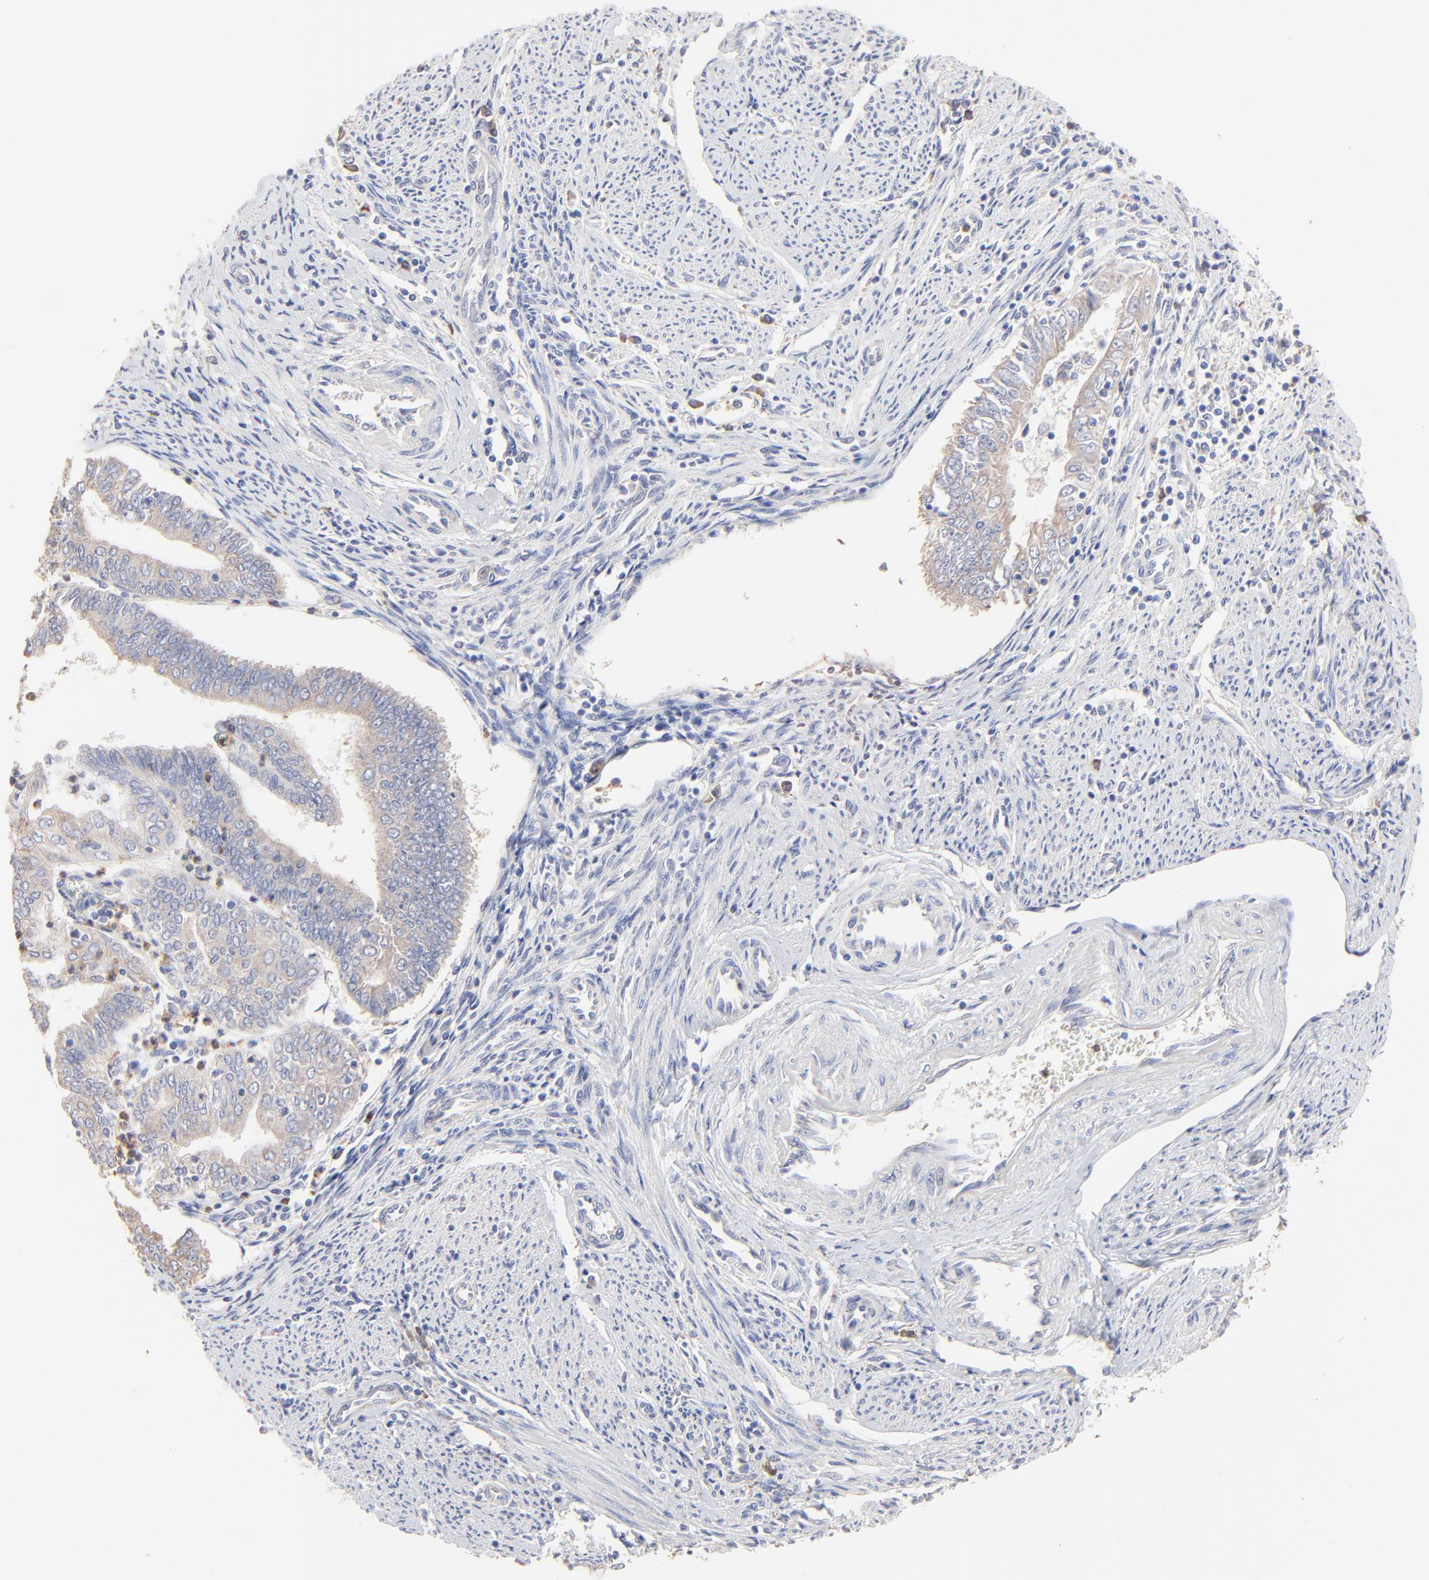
{"staining": {"intensity": "weak", "quantity": ">75%", "location": "cytoplasmic/membranous"}, "tissue": "endometrial cancer", "cell_type": "Tumor cells", "image_type": "cancer", "snomed": [{"axis": "morphology", "description": "Adenocarcinoma, NOS"}, {"axis": "topography", "description": "Endometrium"}], "caption": "This is an image of immunohistochemistry staining of adenocarcinoma (endometrial), which shows weak positivity in the cytoplasmic/membranous of tumor cells.", "gene": "PPFIBP2", "patient": {"sex": "female", "age": 75}}